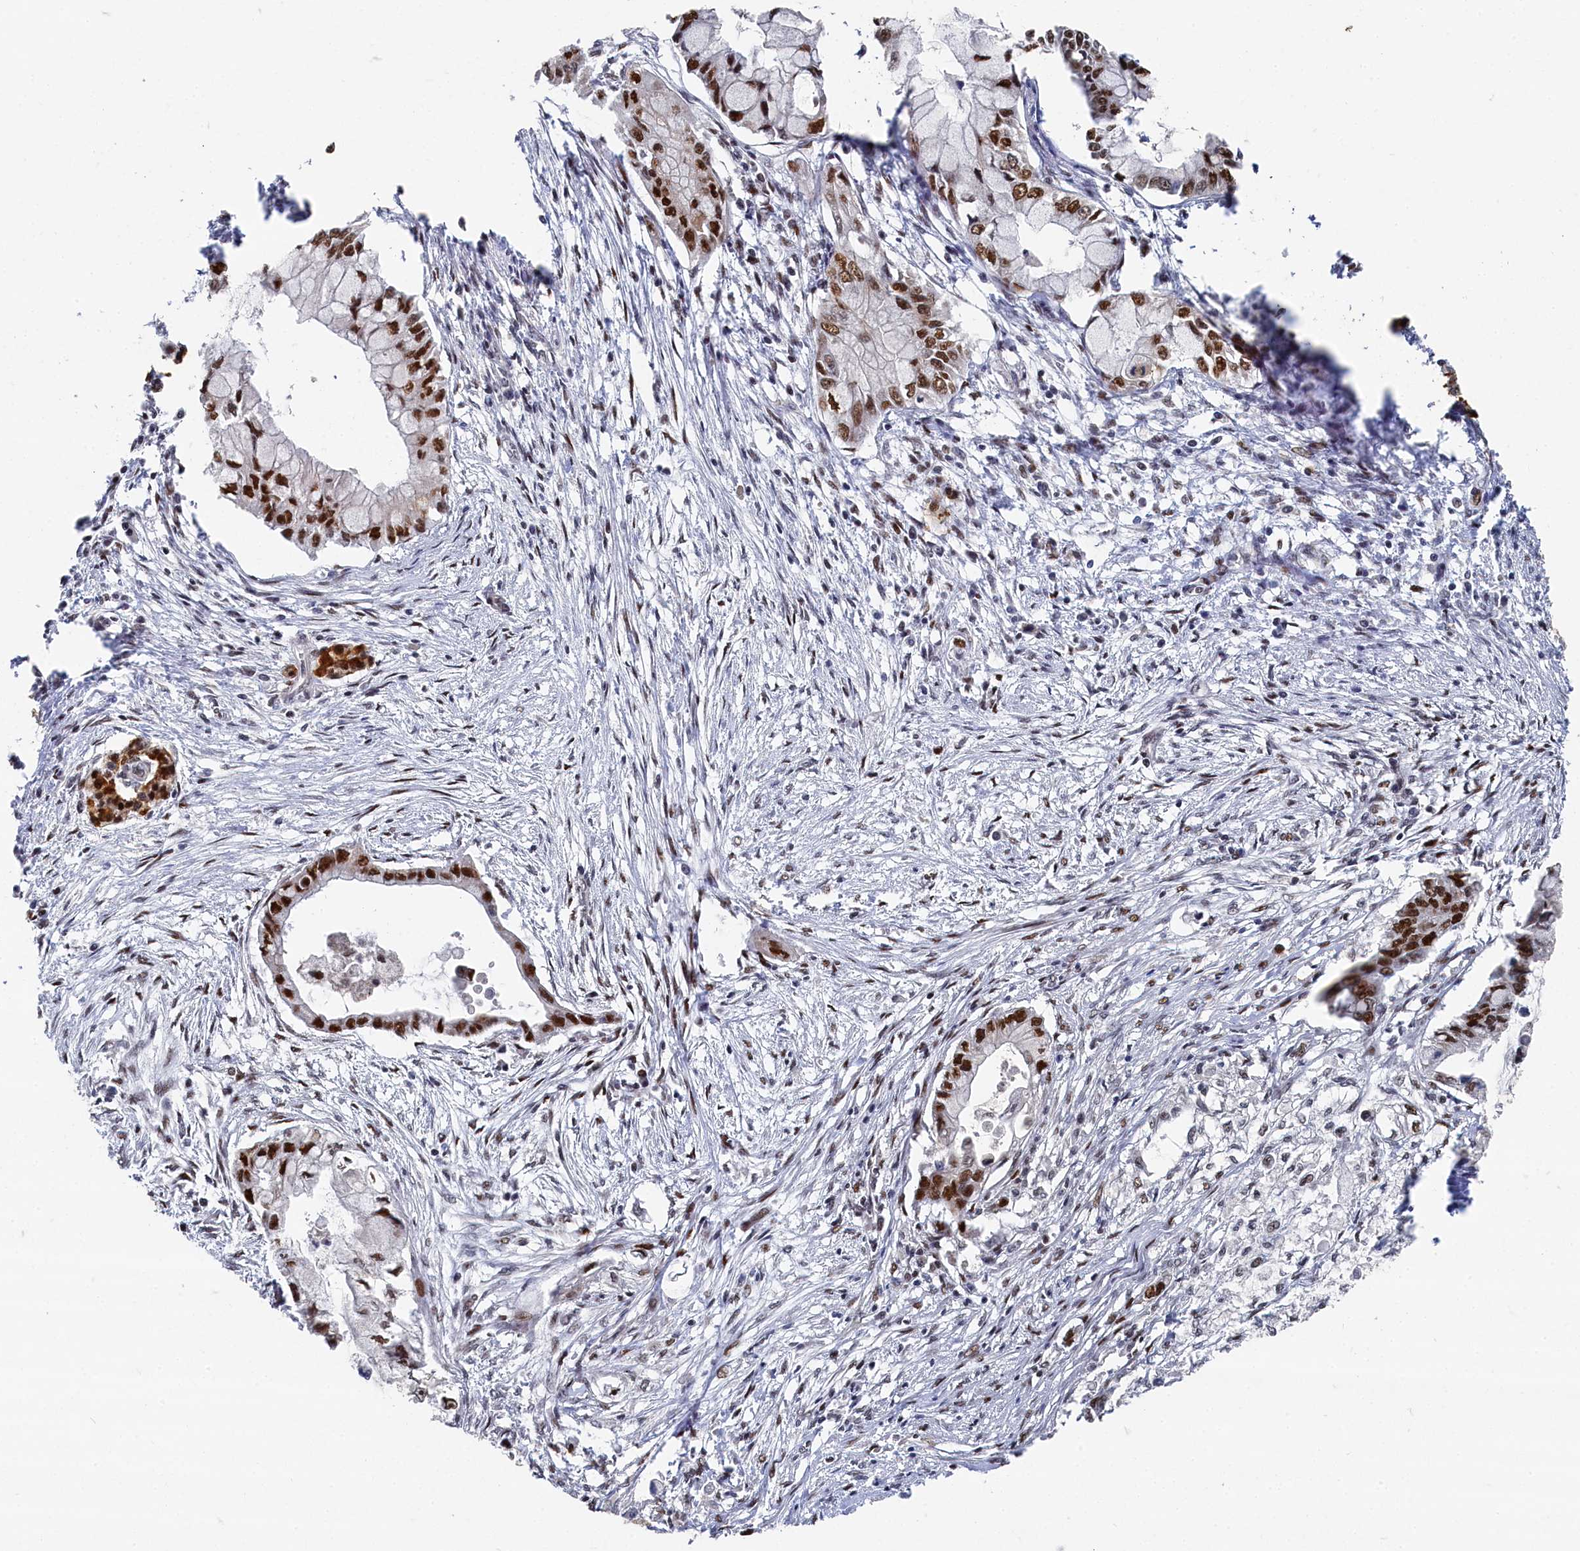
{"staining": {"intensity": "strong", "quantity": "25%-75%", "location": "nuclear"}, "tissue": "pancreatic cancer", "cell_type": "Tumor cells", "image_type": "cancer", "snomed": [{"axis": "morphology", "description": "Adenocarcinoma, NOS"}, {"axis": "topography", "description": "Pancreas"}], "caption": "Pancreatic cancer (adenocarcinoma) stained for a protein demonstrates strong nuclear positivity in tumor cells. The staining was performed using DAB (3,3'-diaminobenzidine) to visualize the protein expression in brown, while the nuclei were stained in blue with hematoxylin (Magnification: 20x).", "gene": "BUB3", "patient": {"sex": "male", "age": 48}}